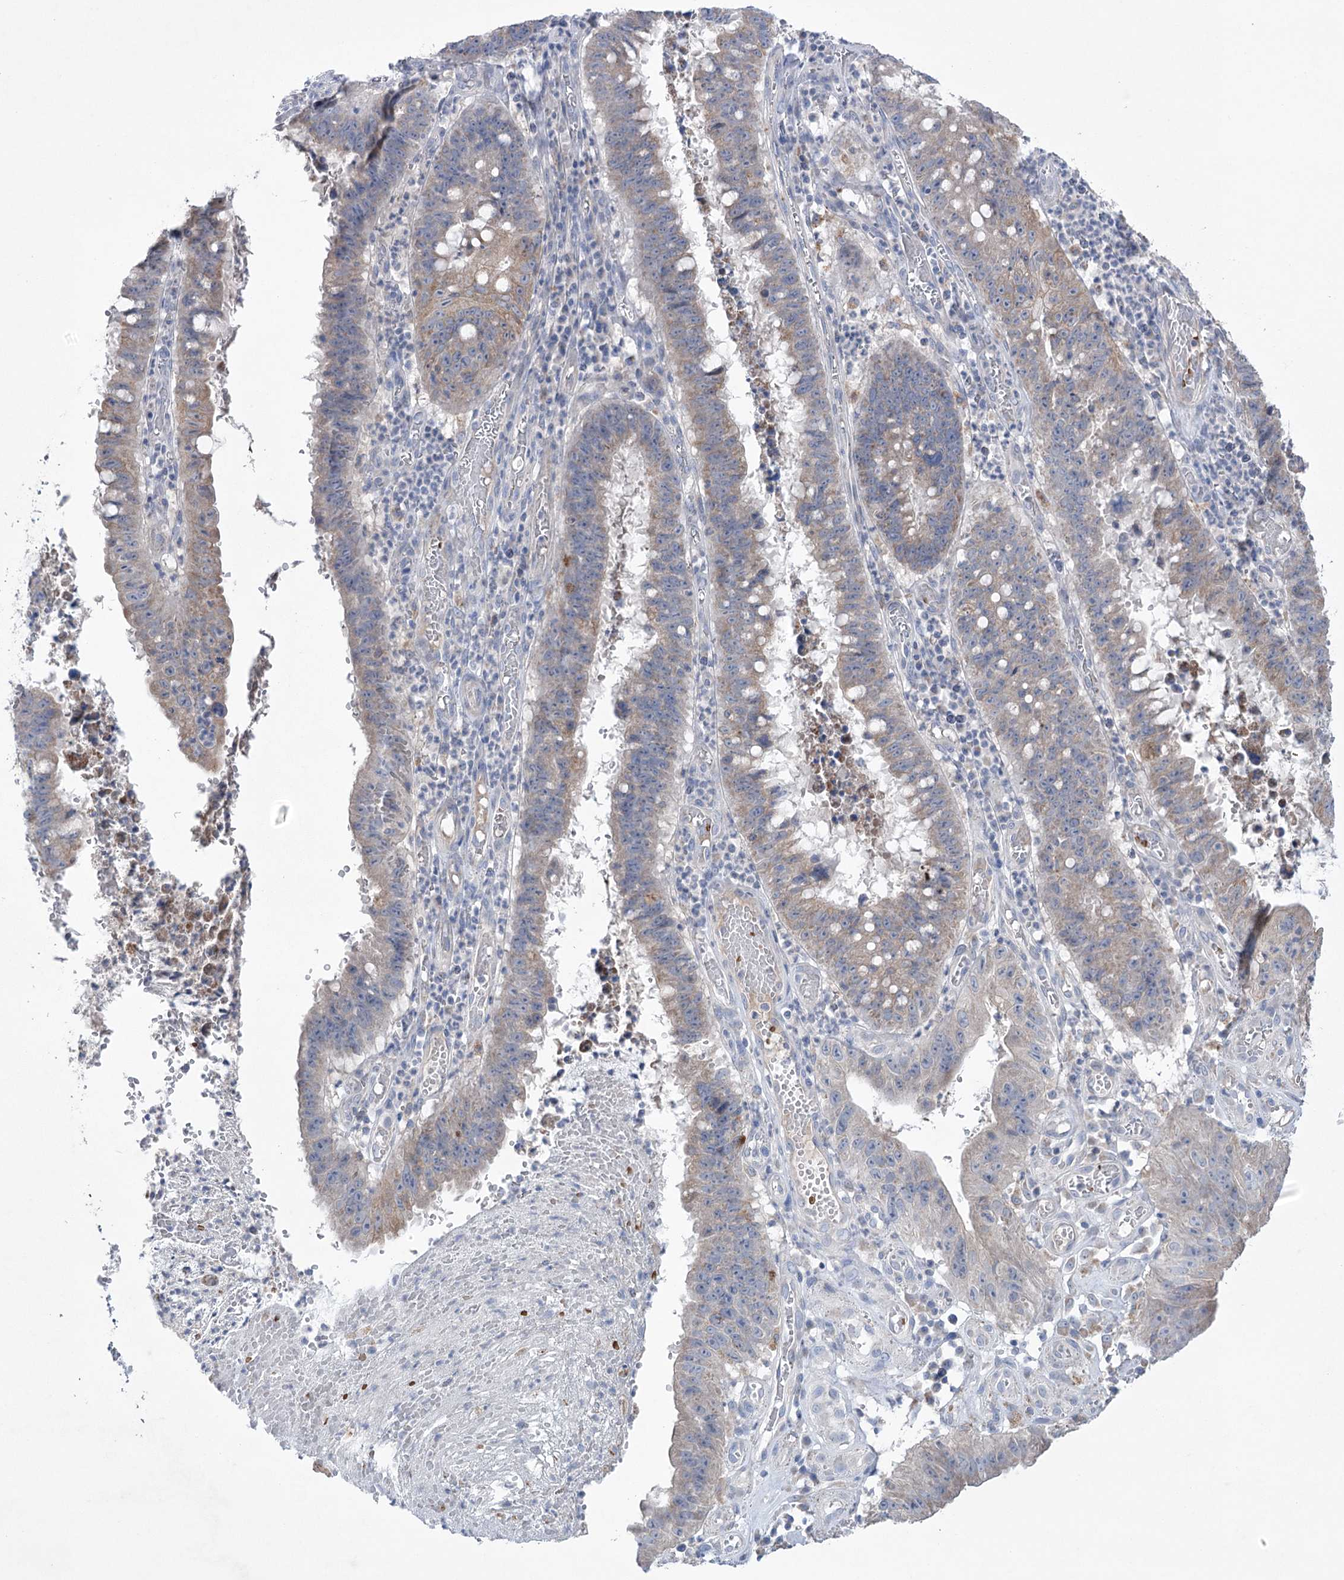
{"staining": {"intensity": "weak", "quantity": "<25%", "location": "cytoplasmic/membranous"}, "tissue": "stomach cancer", "cell_type": "Tumor cells", "image_type": "cancer", "snomed": [{"axis": "morphology", "description": "Adenocarcinoma, NOS"}, {"axis": "topography", "description": "Stomach"}], "caption": "This is a micrograph of immunohistochemistry staining of adenocarcinoma (stomach), which shows no positivity in tumor cells. Brightfield microscopy of IHC stained with DAB (brown) and hematoxylin (blue), captured at high magnification.", "gene": "MTCH2", "patient": {"sex": "male", "age": 59}}